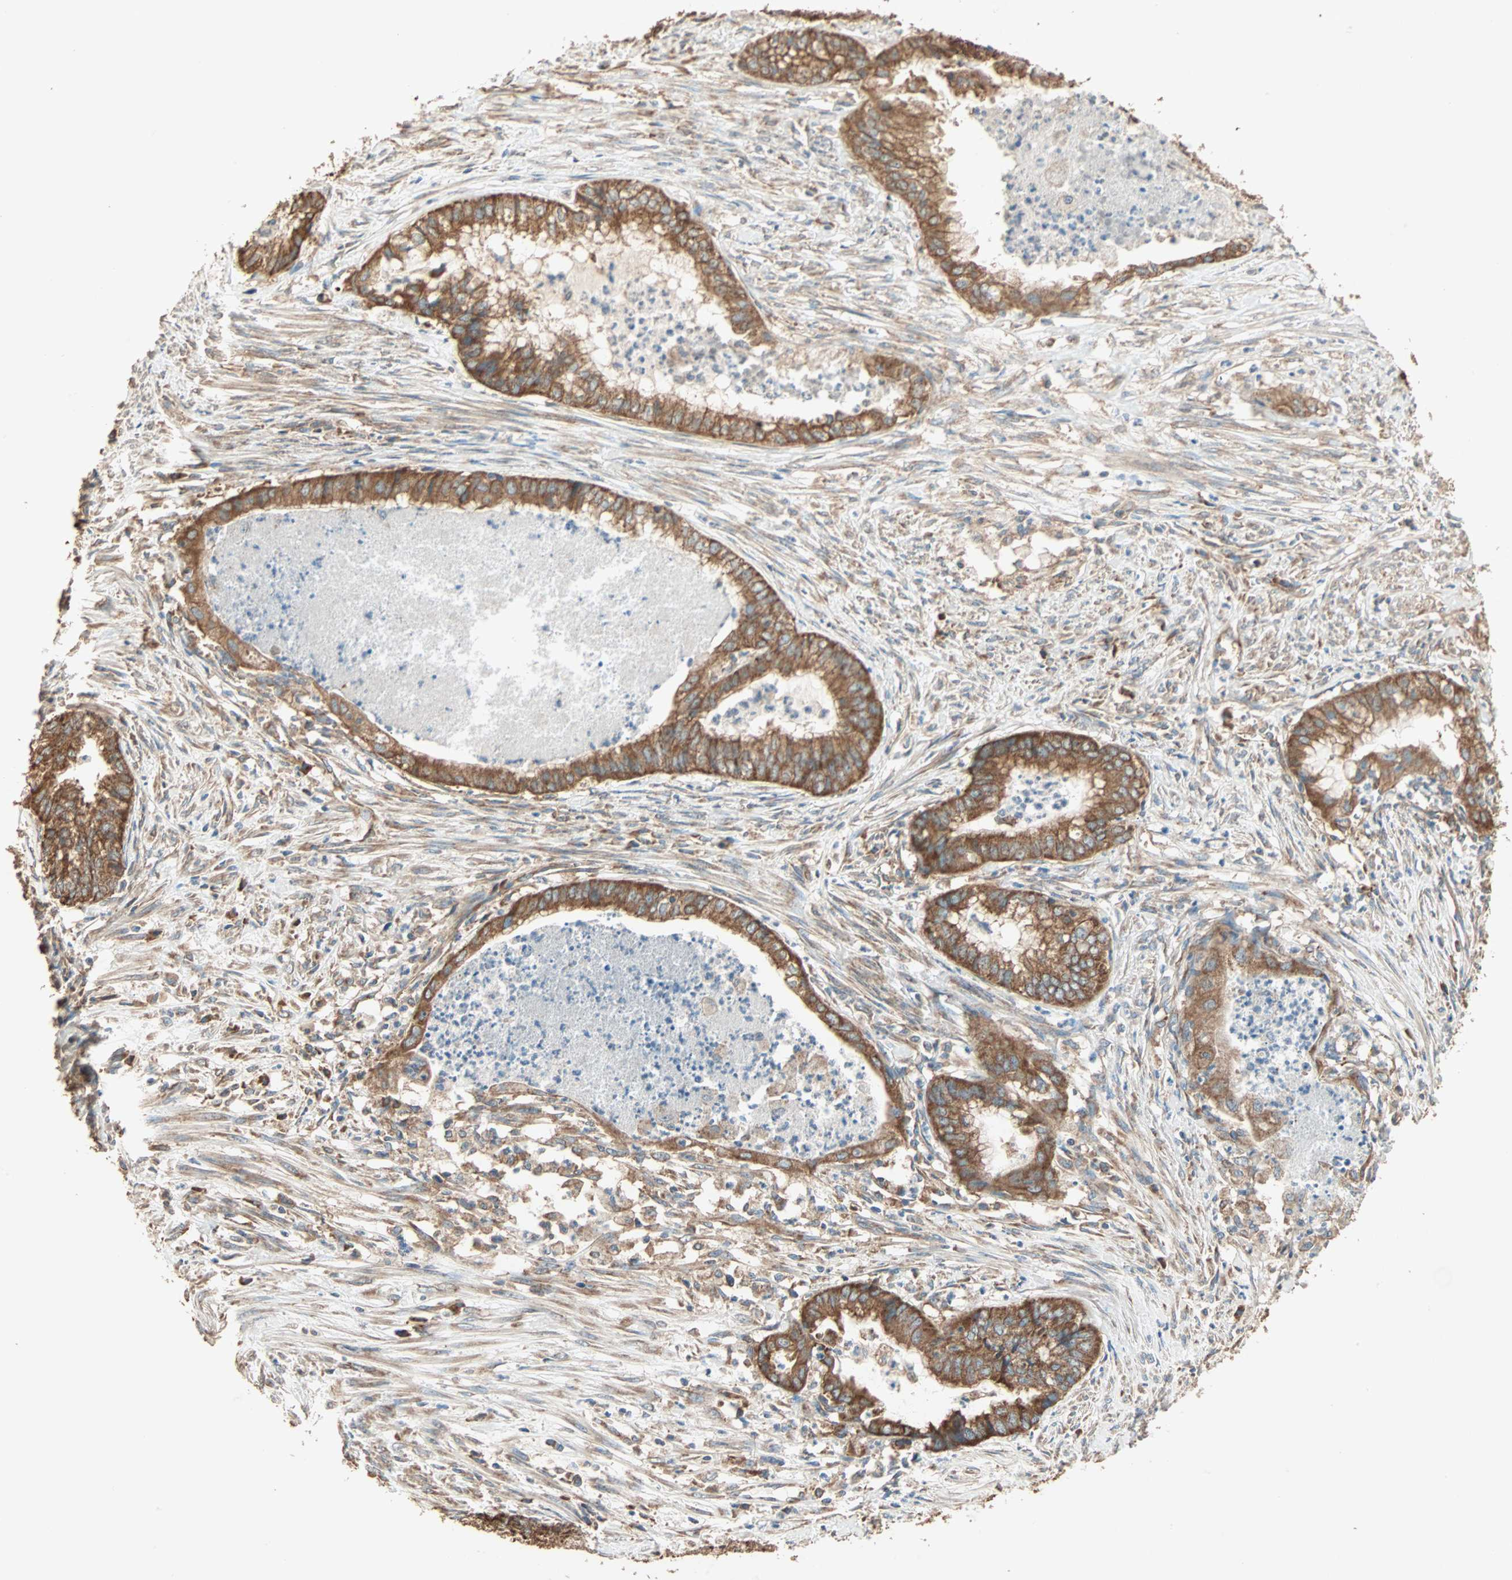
{"staining": {"intensity": "strong", "quantity": ">75%", "location": "cytoplasmic/membranous"}, "tissue": "endometrial cancer", "cell_type": "Tumor cells", "image_type": "cancer", "snomed": [{"axis": "morphology", "description": "Necrosis, NOS"}, {"axis": "morphology", "description": "Adenocarcinoma, NOS"}, {"axis": "topography", "description": "Endometrium"}], "caption": "Immunohistochemical staining of human endometrial adenocarcinoma demonstrates high levels of strong cytoplasmic/membranous protein positivity in about >75% of tumor cells. (DAB (3,3'-diaminobenzidine) IHC with brightfield microscopy, high magnification).", "gene": "EIF4G2", "patient": {"sex": "female", "age": 79}}